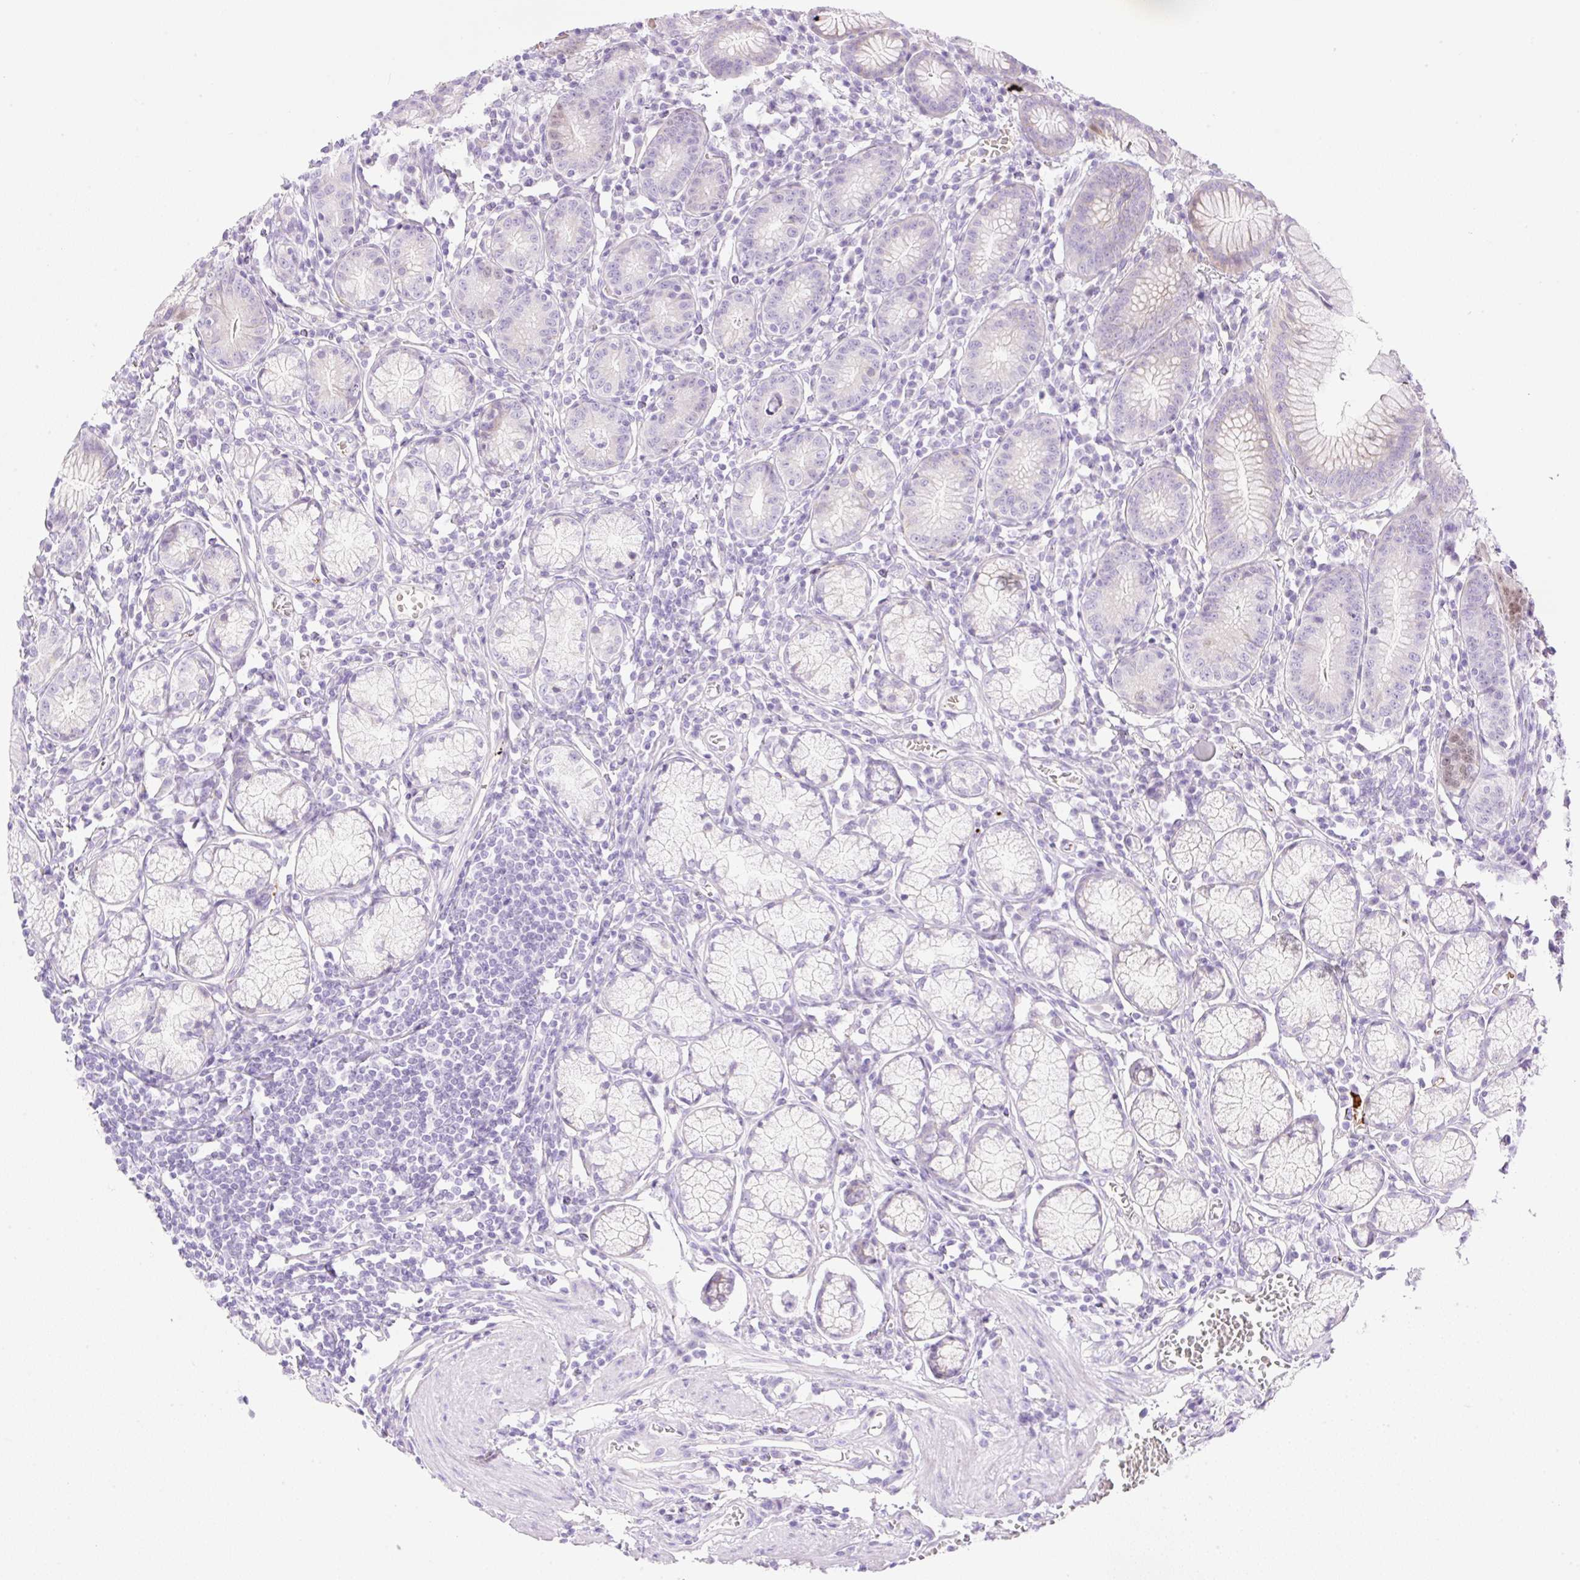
{"staining": {"intensity": "weak", "quantity": "<25%", "location": "cytoplasmic/membranous"}, "tissue": "stomach", "cell_type": "Glandular cells", "image_type": "normal", "snomed": [{"axis": "morphology", "description": "Normal tissue, NOS"}, {"axis": "topography", "description": "Stomach"}], "caption": "Glandular cells are negative for brown protein staining in normal stomach. The staining was performed using DAB to visualize the protein expression in brown, while the nuclei were stained in blue with hematoxylin (Magnification: 20x).", "gene": "CDX1", "patient": {"sex": "male", "age": 55}}